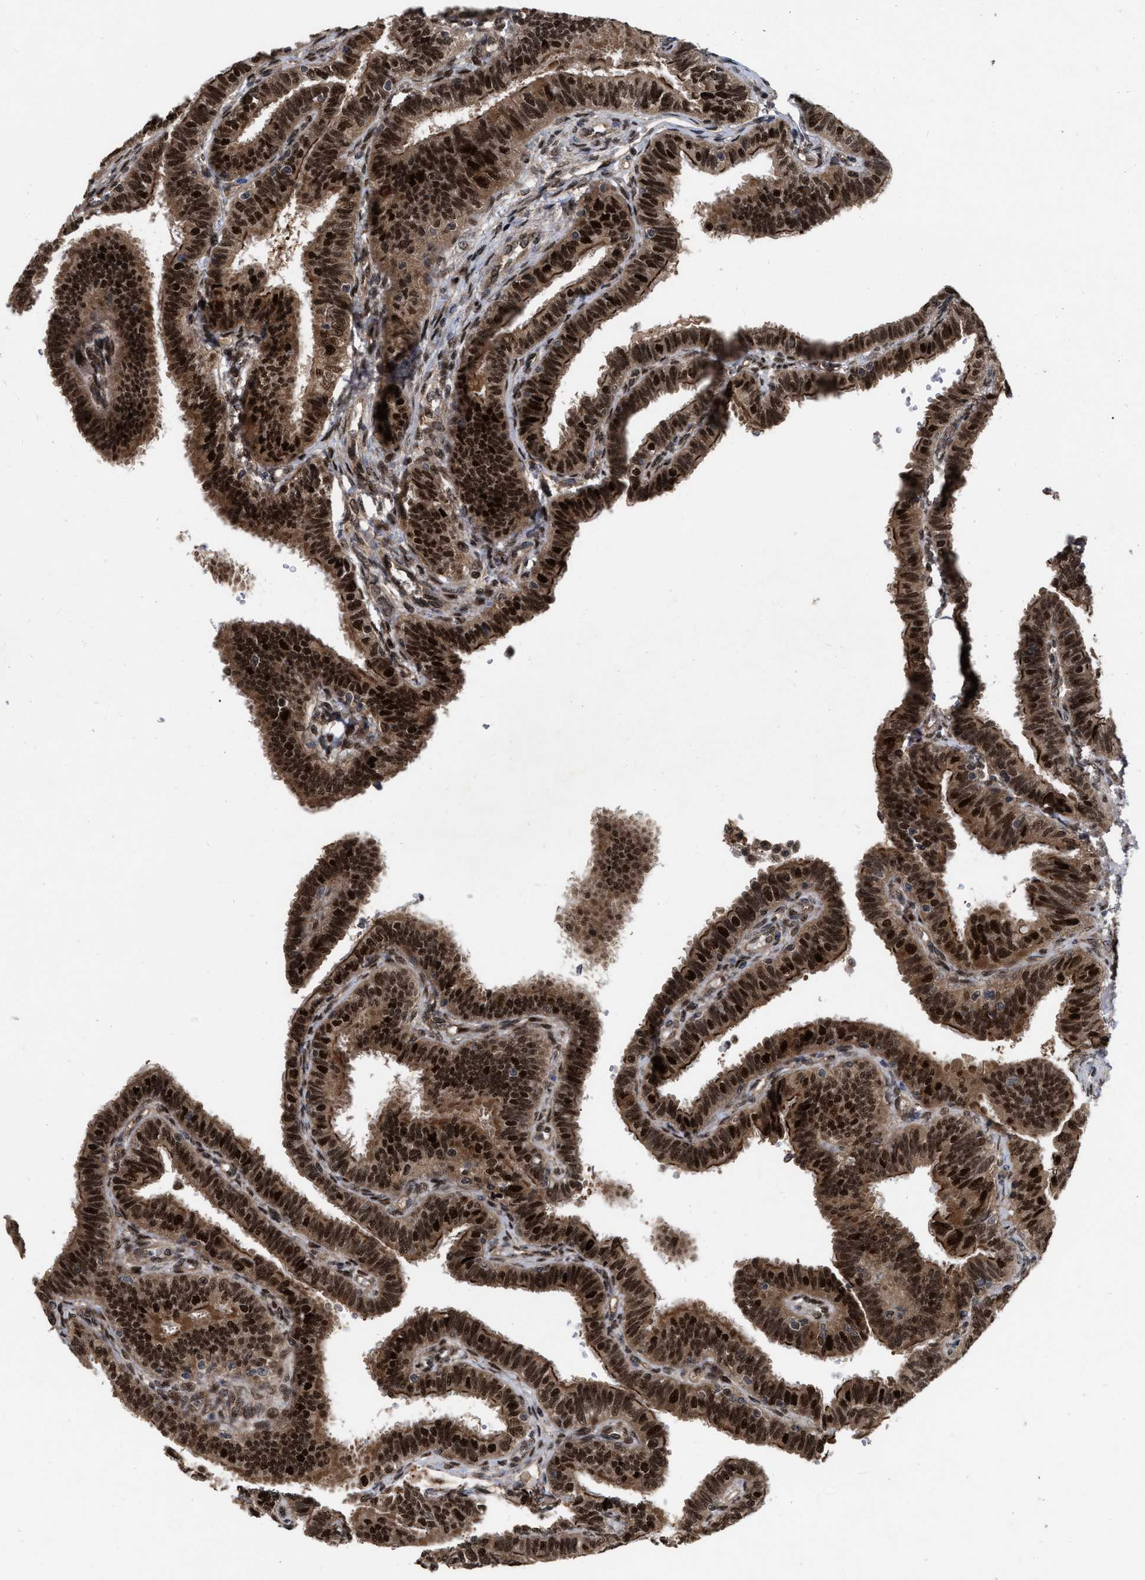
{"staining": {"intensity": "strong", "quantity": ">75%", "location": "cytoplasmic/membranous,nuclear"}, "tissue": "fallopian tube", "cell_type": "Glandular cells", "image_type": "normal", "snomed": [{"axis": "morphology", "description": "Normal tissue, NOS"}, {"axis": "topography", "description": "Fallopian tube"}, {"axis": "topography", "description": "Placenta"}], "caption": "The photomicrograph reveals a brown stain indicating the presence of a protein in the cytoplasmic/membranous,nuclear of glandular cells in fallopian tube.", "gene": "MDM4", "patient": {"sex": "female", "age": 34}}